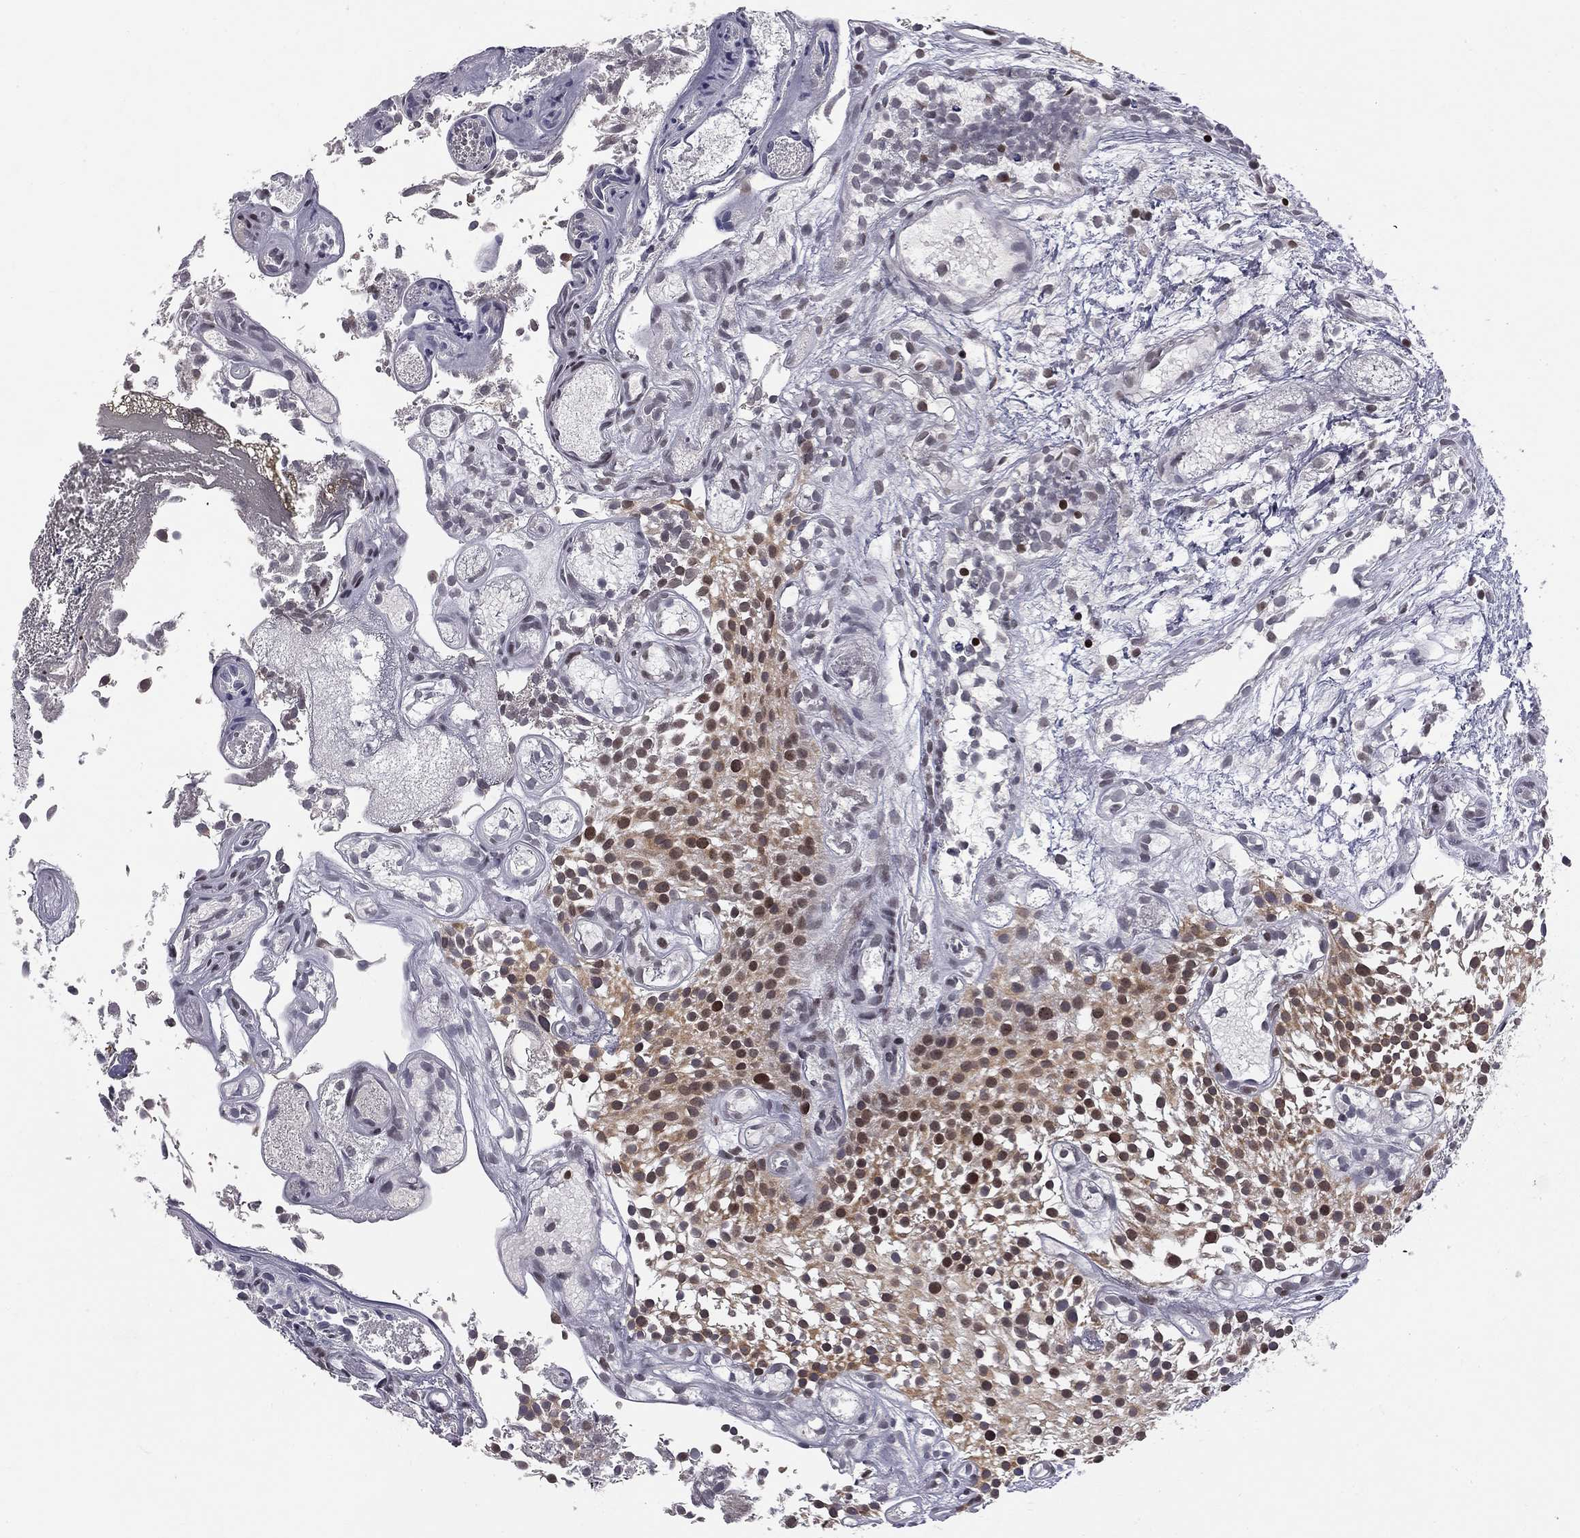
{"staining": {"intensity": "strong", "quantity": "25%-75%", "location": "nuclear"}, "tissue": "urothelial cancer", "cell_type": "Tumor cells", "image_type": "cancer", "snomed": [{"axis": "morphology", "description": "Urothelial carcinoma, Low grade"}, {"axis": "topography", "description": "Urinary bladder"}], "caption": "An image of human urothelial cancer stained for a protein reveals strong nuclear brown staining in tumor cells.", "gene": "RNASEH2C", "patient": {"sex": "male", "age": 79}}